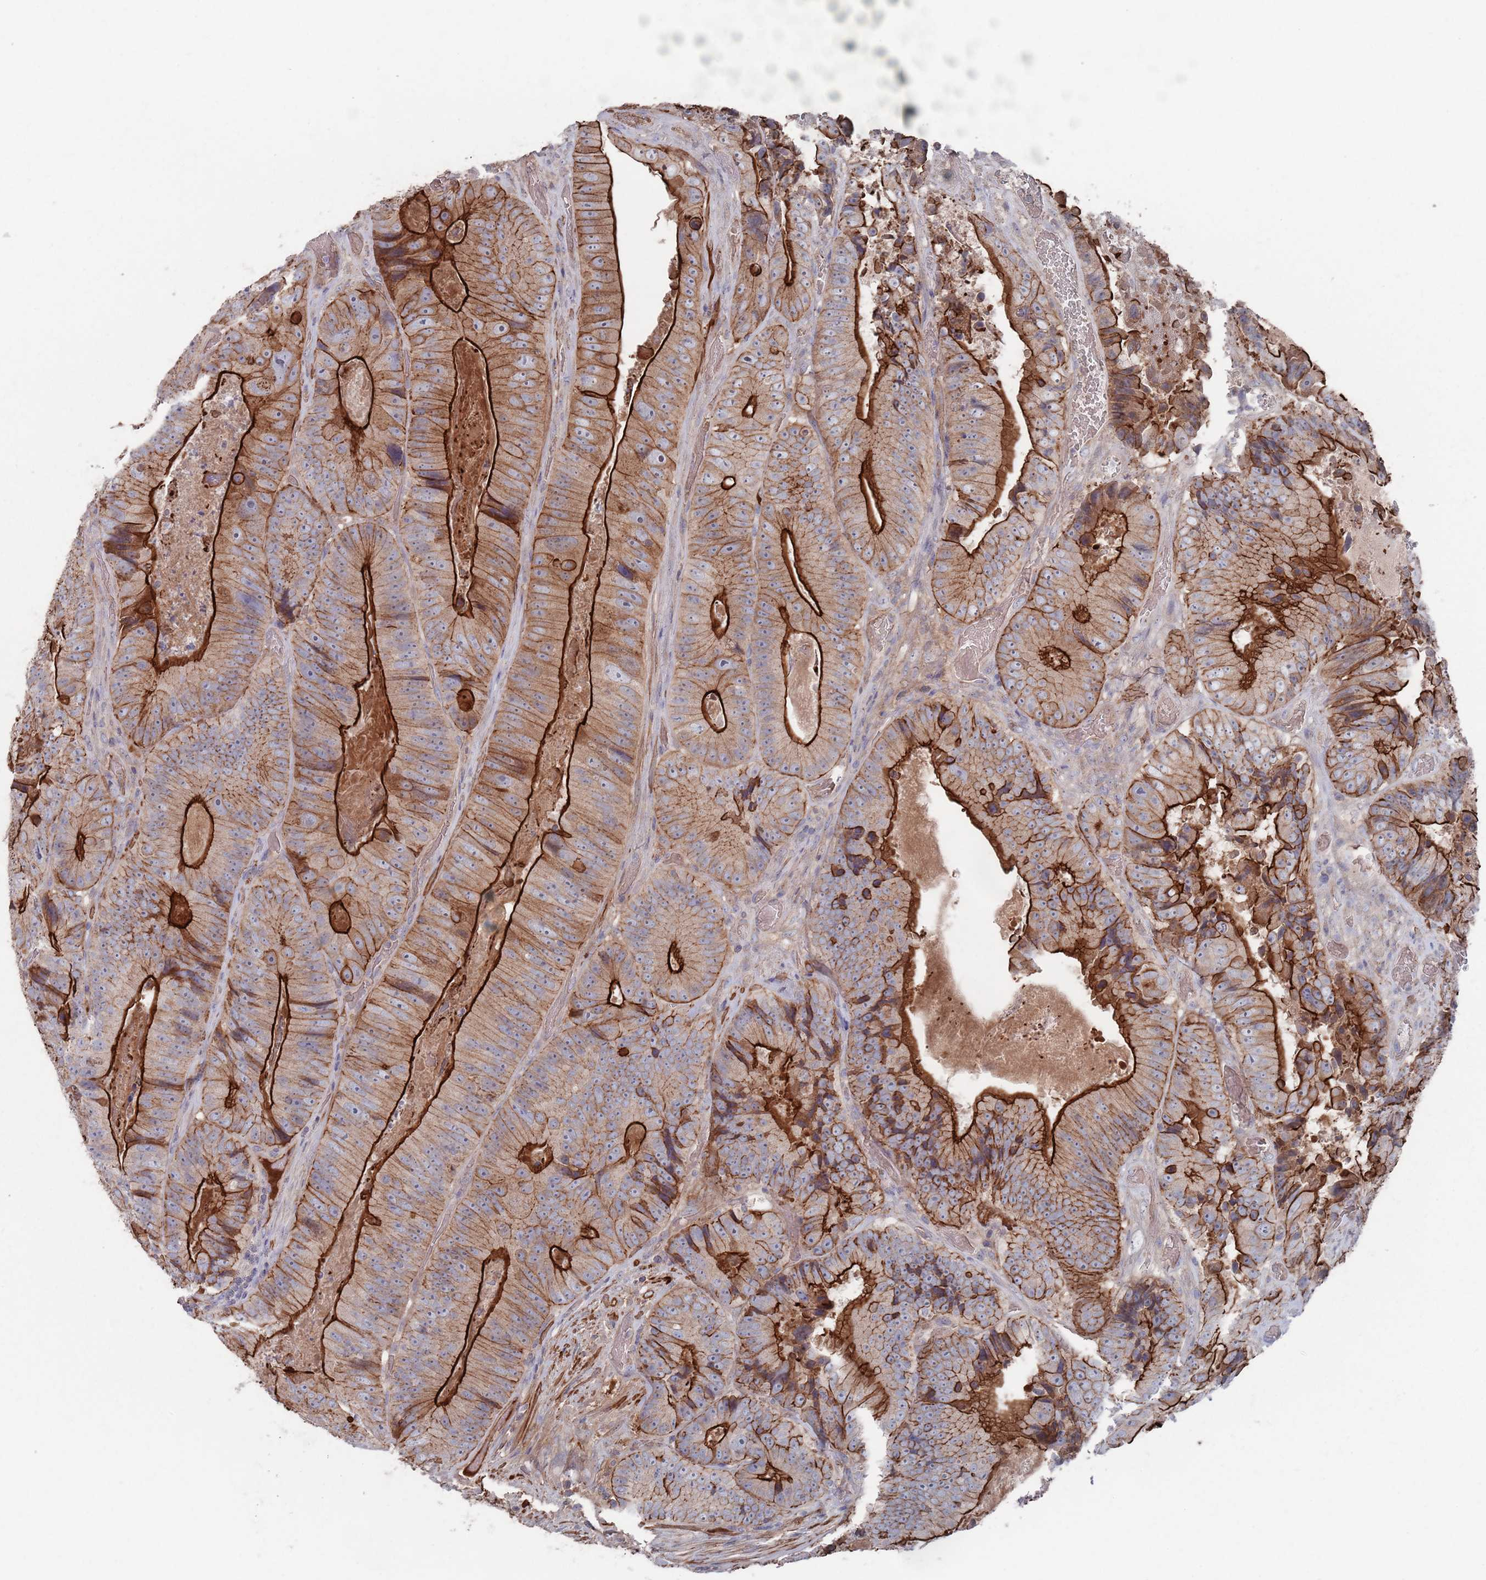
{"staining": {"intensity": "strong", "quantity": "25%-75%", "location": "cytoplasmic/membranous"}, "tissue": "colorectal cancer", "cell_type": "Tumor cells", "image_type": "cancer", "snomed": [{"axis": "morphology", "description": "Adenocarcinoma, NOS"}, {"axis": "topography", "description": "Colon"}], "caption": "Immunohistochemistry (IHC) of colorectal cancer demonstrates high levels of strong cytoplasmic/membranous expression in about 25%-75% of tumor cells. The staining was performed using DAB, with brown indicating positive protein expression. Nuclei are stained blue with hematoxylin.", "gene": "PLEKHA4", "patient": {"sex": "female", "age": 86}}